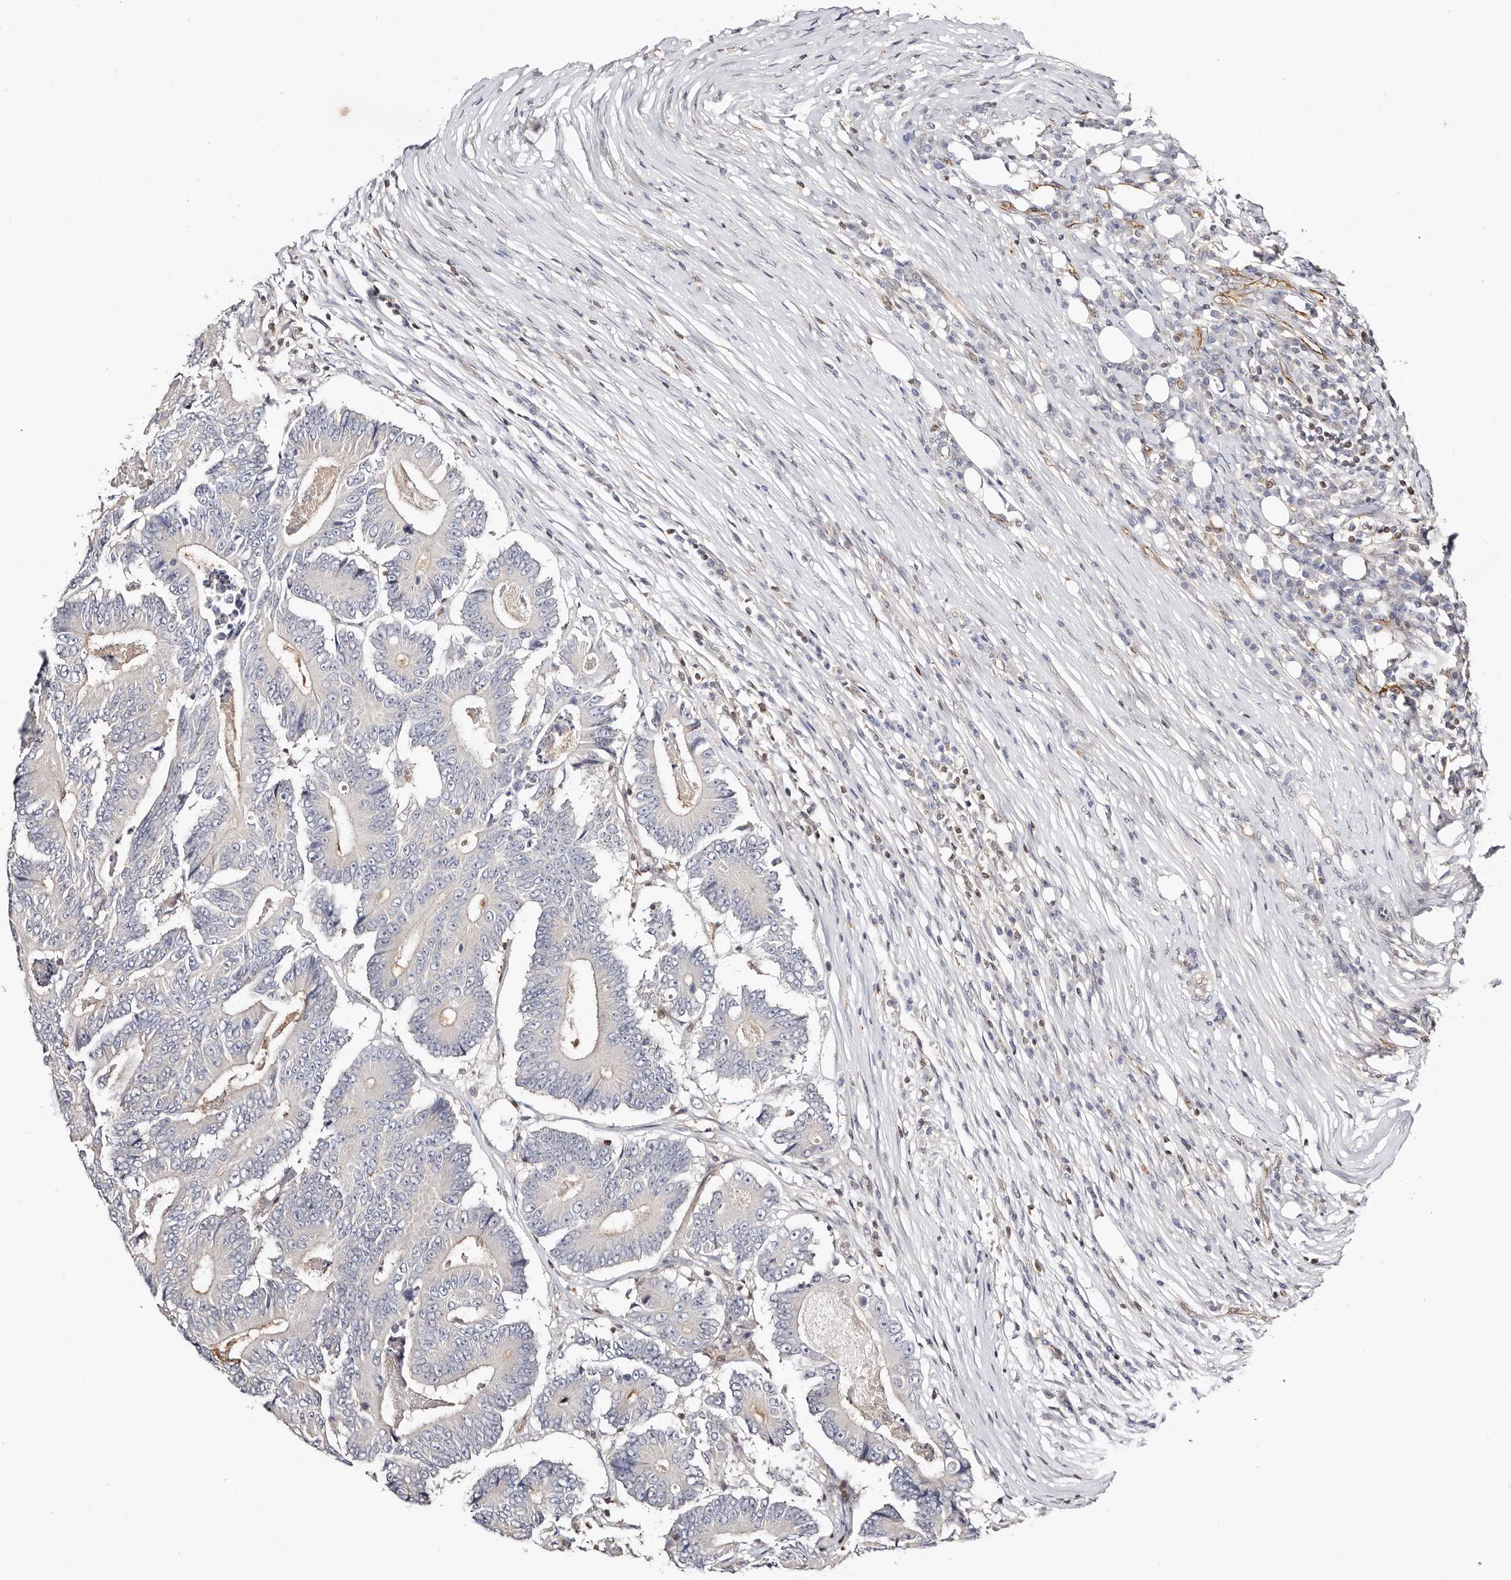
{"staining": {"intensity": "negative", "quantity": "none", "location": "none"}, "tissue": "colorectal cancer", "cell_type": "Tumor cells", "image_type": "cancer", "snomed": [{"axis": "morphology", "description": "Adenocarcinoma, NOS"}, {"axis": "topography", "description": "Colon"}], "caption": "DAB immunohistochemical staining of adenocarcinoma (colorectal) shows no significant staining in tumor cells. The staining was performed using DAB (3,3'-diaminobenzidine) to visualize the protein expression in brown, while the nuclei were stained in blue with hematoxylin (Magnification: 20x).", "gene": "STAT5A", "patient": {"sex": "male", "age": 83}}